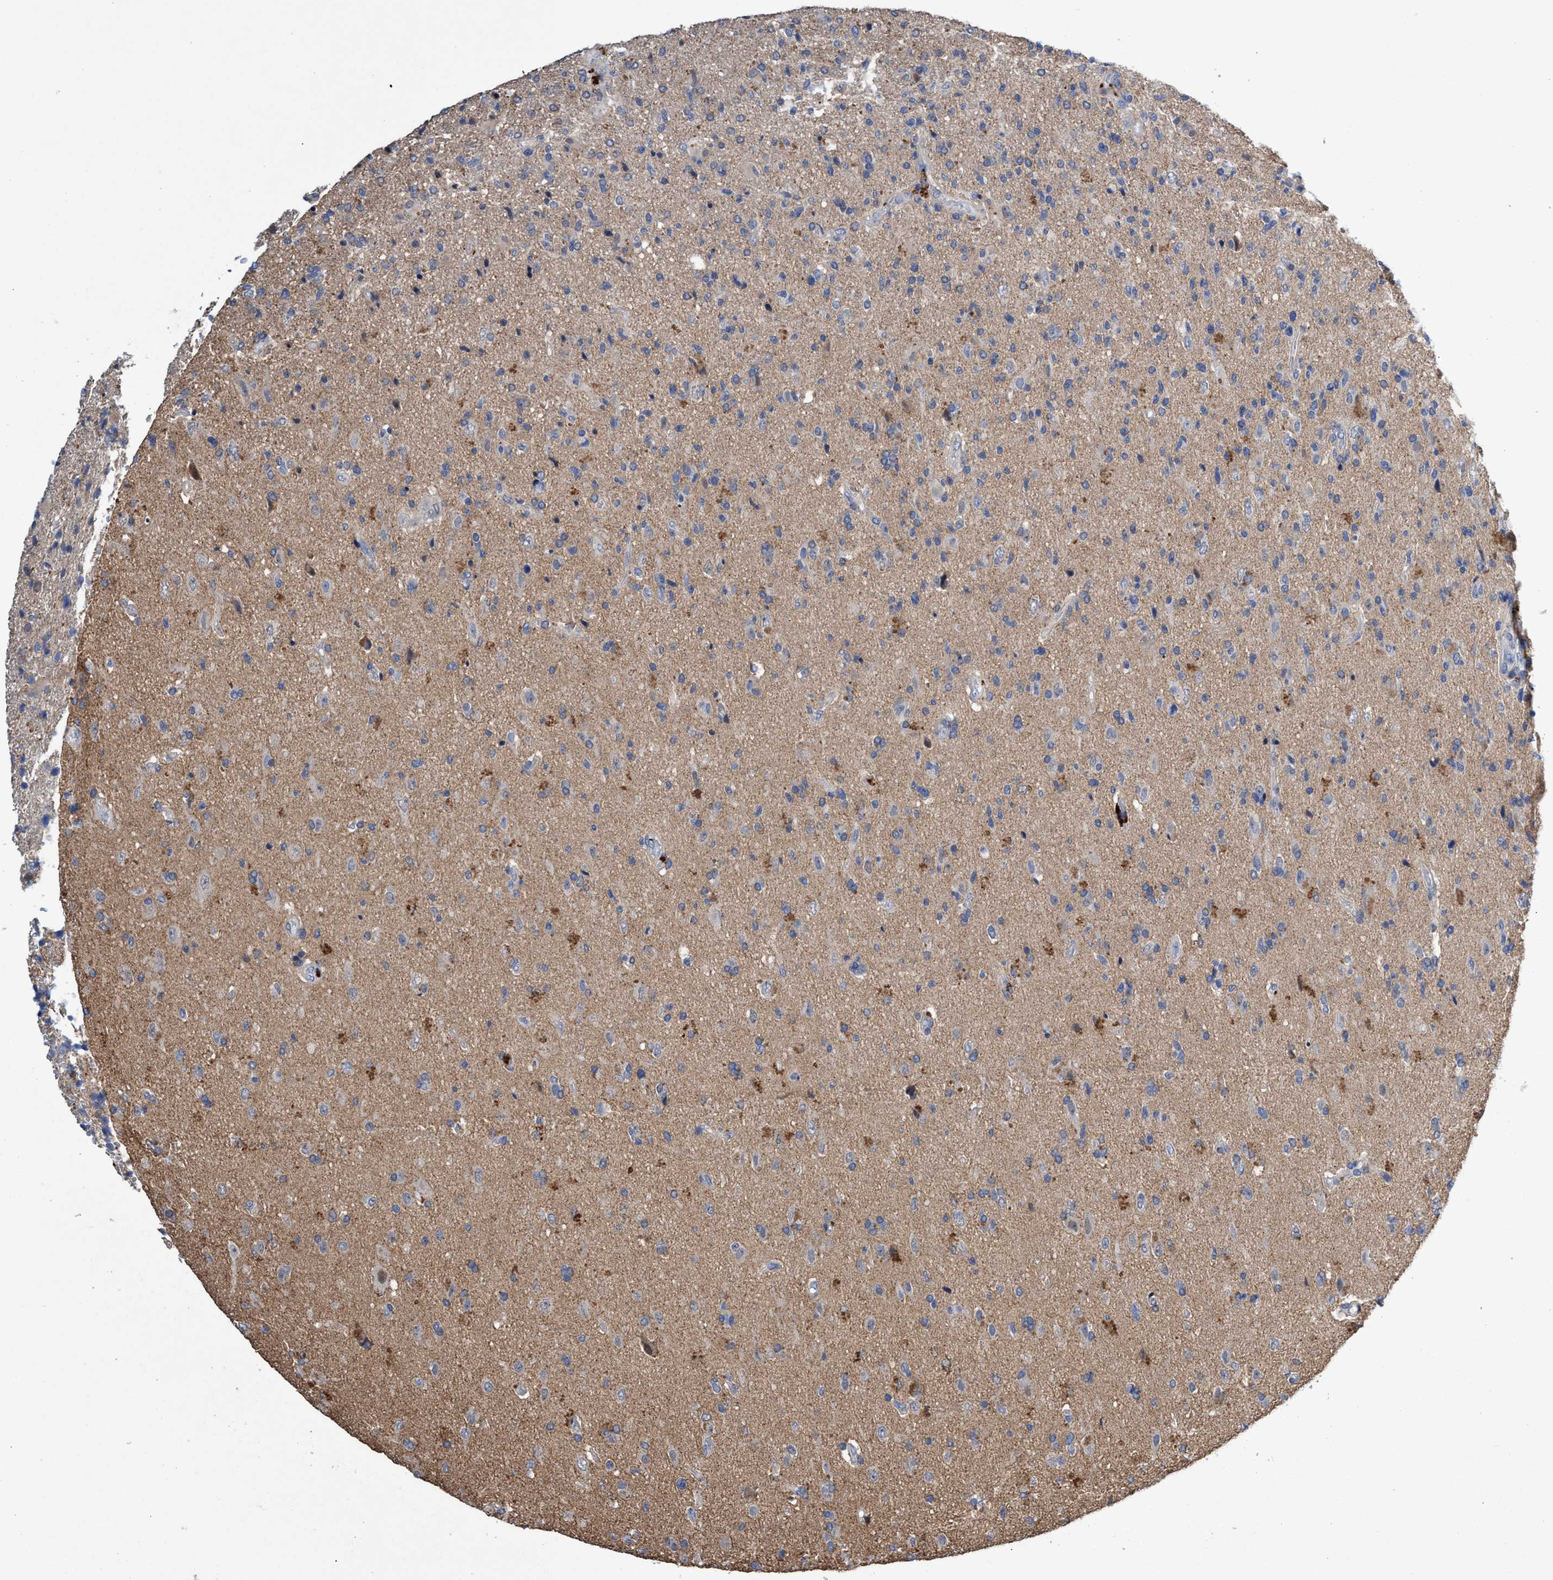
{"staining": {"intensity": "weak", "quantity": "<25%", "location": "cytoplasmic/membranous"}, "tissue": "glioma", "cell_type": "Tumor cells", "image_type": "cancer", "snomed": [{"axis": "morphology", "description": "Glioma, malignant, High grade"}, {"axis": "topography", "description": "Brain"}], "caption": "Tumor cells are negative for brown protein staining in malignant high-grade glioma.", "gene": "SVEP1", "patient": {"sex": "male", "age": 72}}